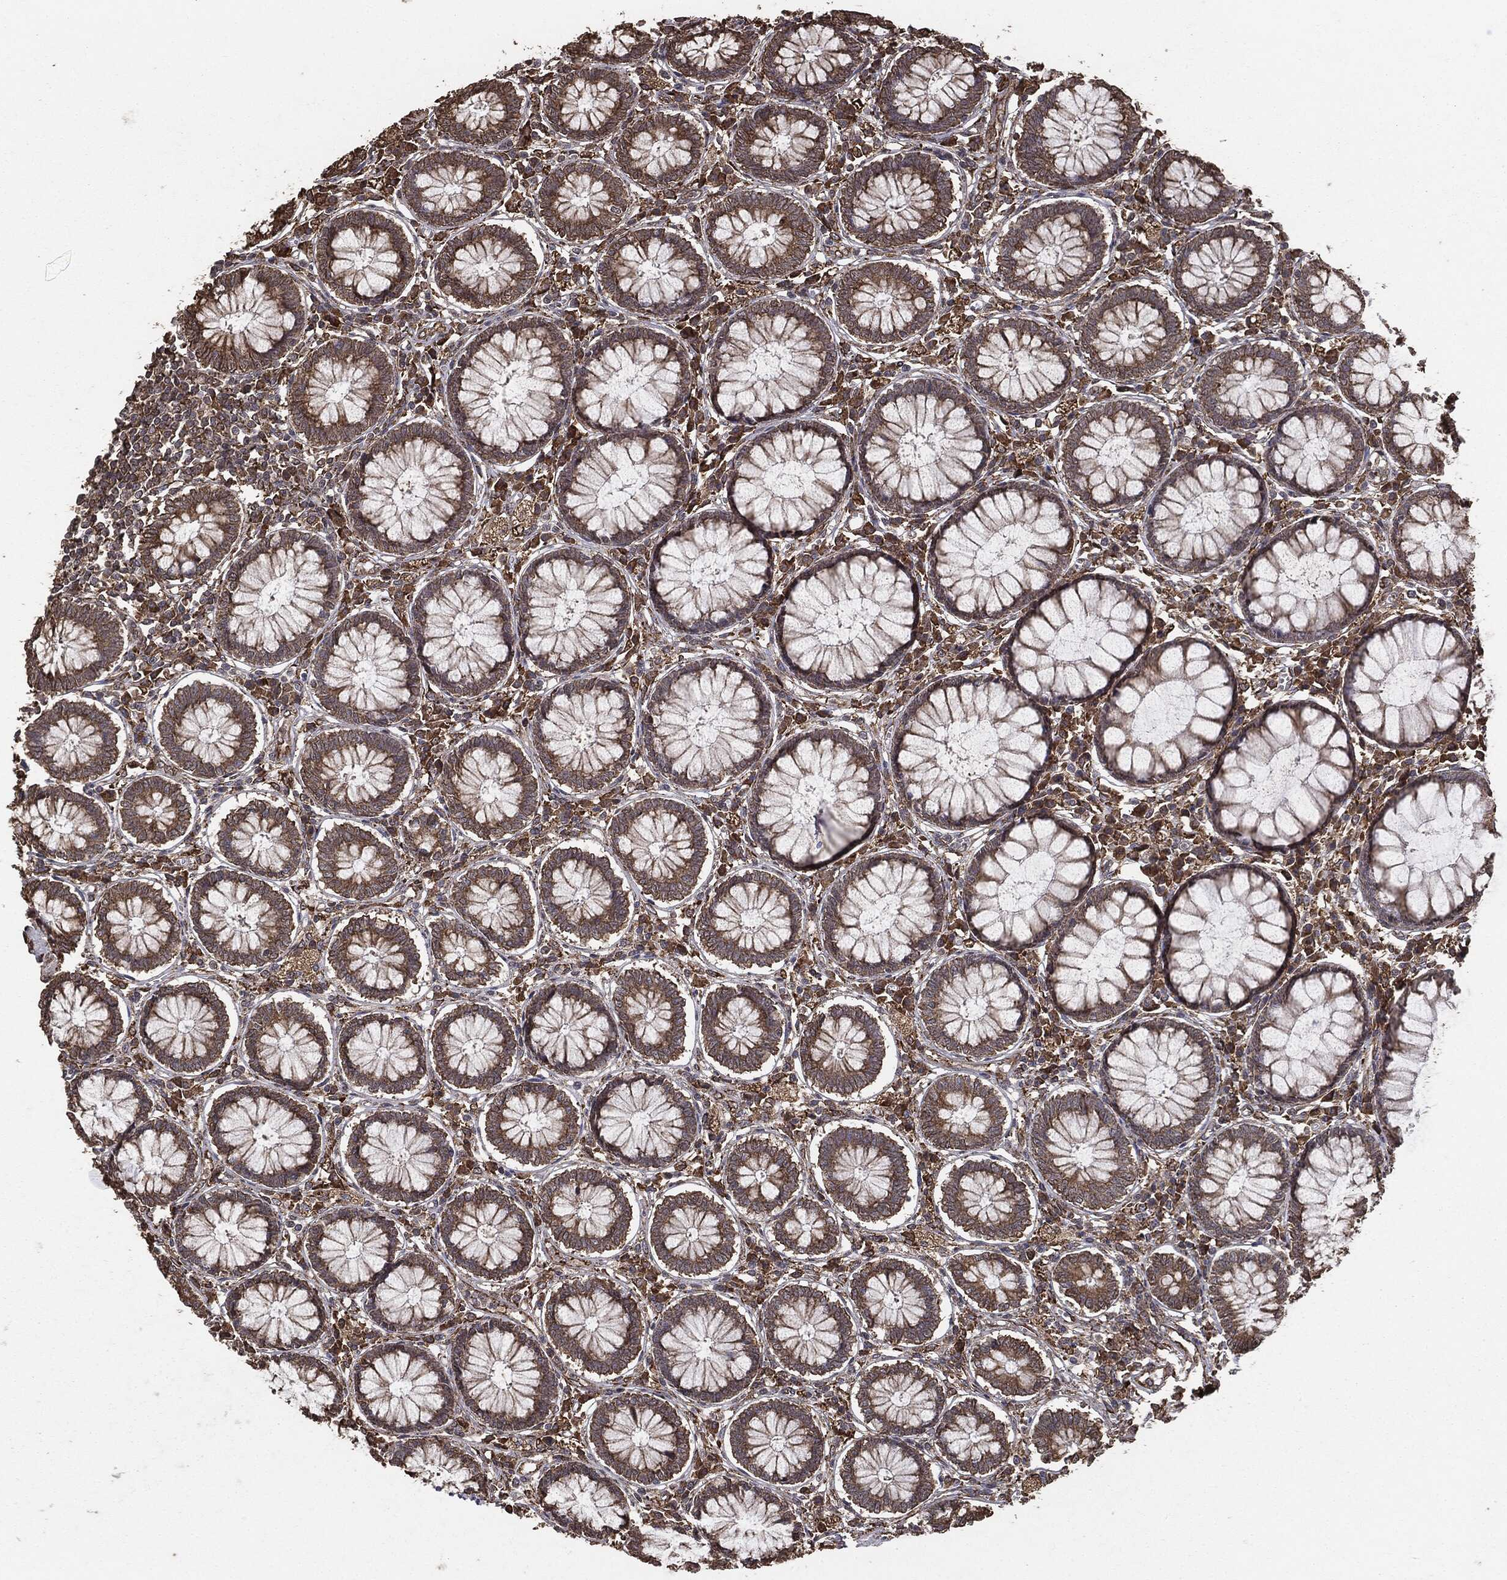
{"staining": {"intensity": "moderate", "quantity": "25%-75%", "location": "cytoplasmic/membranous"}, "tissue": "colon", "cell_type": "Endothelial cells", "image_type": "normal", "snomed": [{"axis": "morphology", "description": "Normal tissue, NOS"}, {"axis": "topography", "description": "Colon"}], "caption": "Immunohistochemistry (IHC) micrograph of benign human colon stained for a protein (brown), which exhibits medium levels of moderate cytoplasmic/membranous expression in about 25%-75% of endothelial cells.", "gene": "MTOR", "patient": {"sex": "male", "age": 65}}